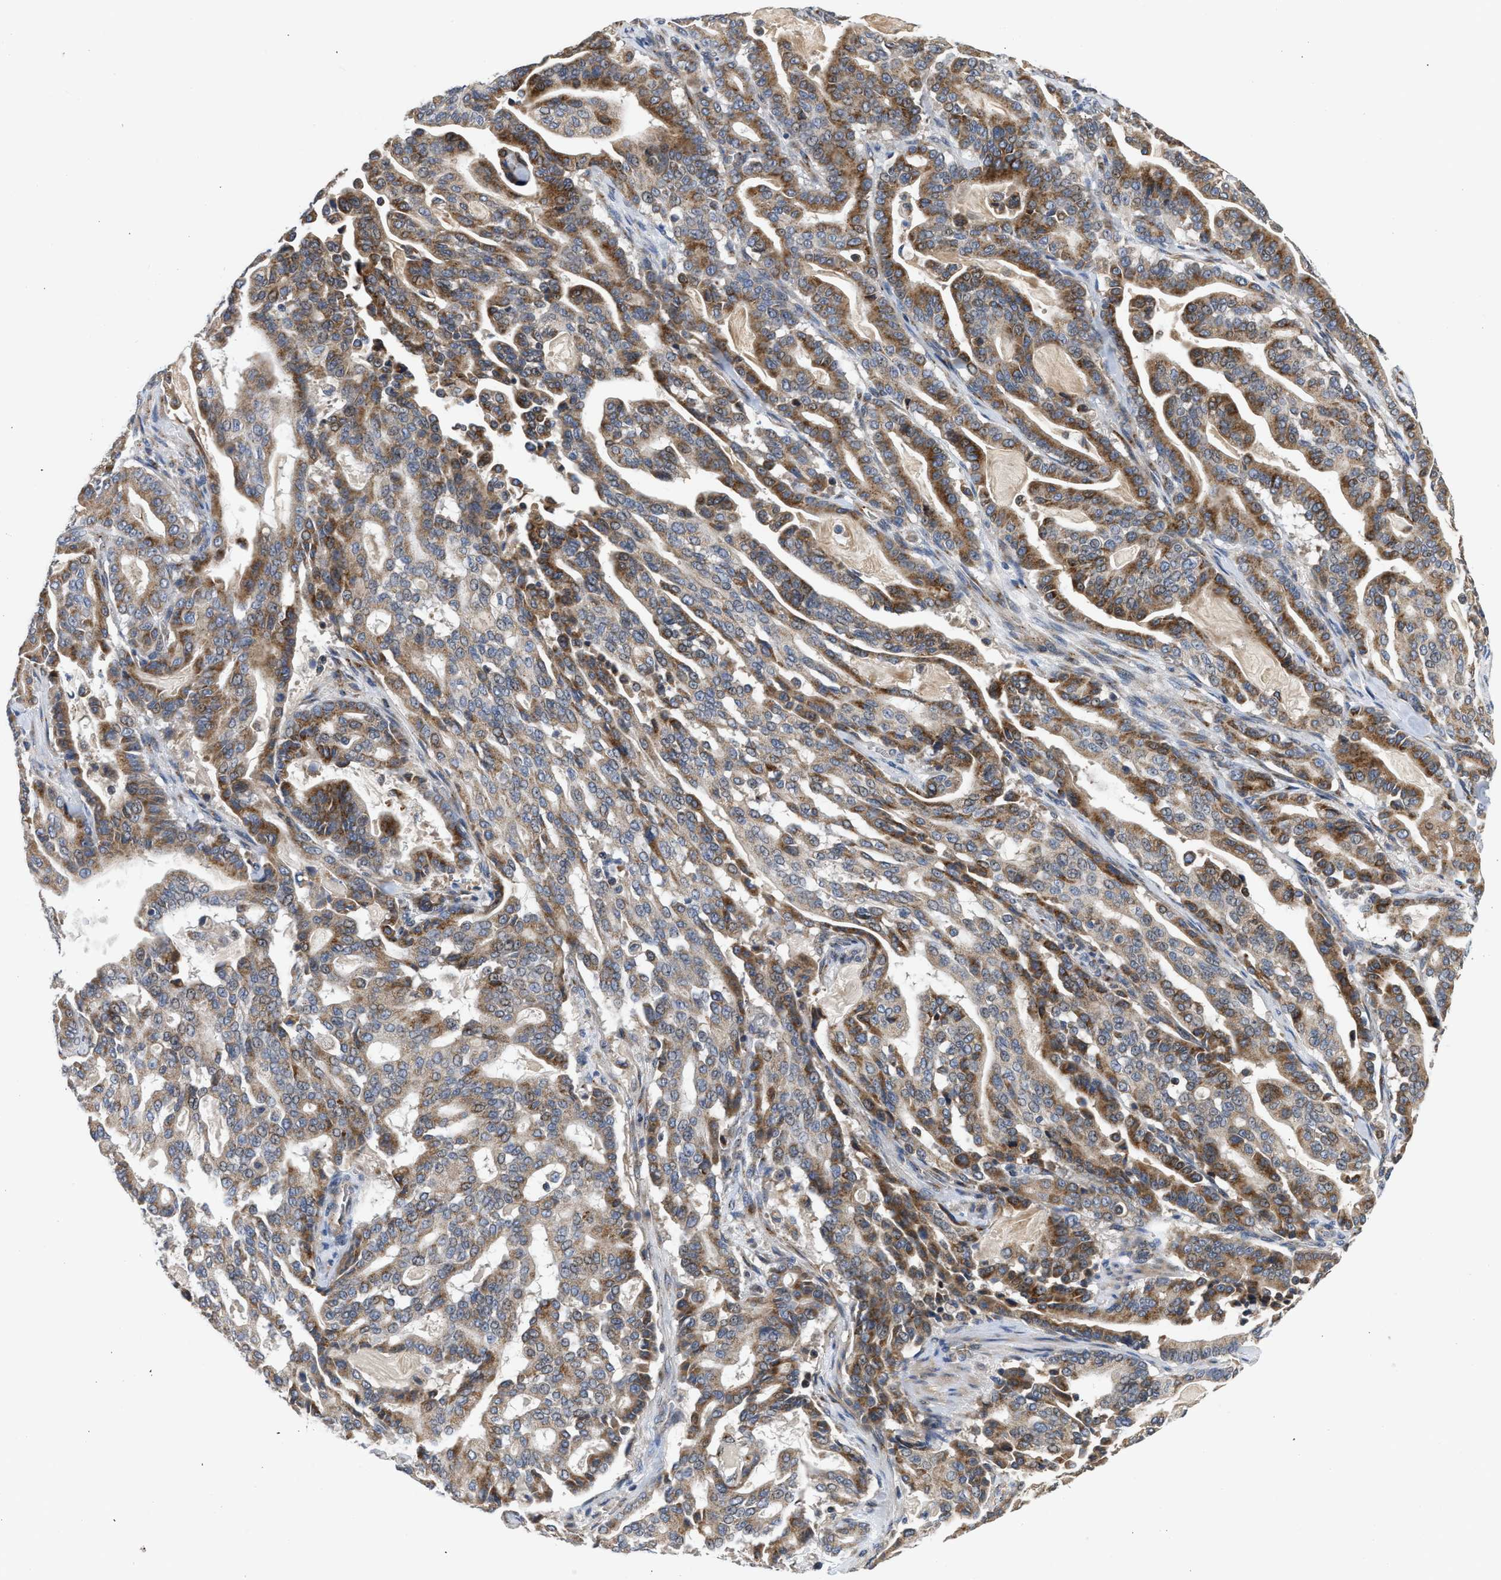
{"staining": {"intensity": "moderate", "quantity": ">75%", "location": "cytoplasmic/membranous"}, "tissue": "pancreatic cancer", "cell_type": "Tumor cells", "image_type": "cancer", "snomed": [{"axis": "morphology", "description": "Adenocarcinoma, NOS"}, {"axis": "topography", "description": "Pancreas"}], "caption": "Immunohistochemical staining of human pancreatic cancer (adenocarcinoma) shows medium levels of moderate cytoplasmic/membranous staining in about >75% of tumor cells.", "gene": "PIM1", "patient": {"sex": "male", "age": 63}}